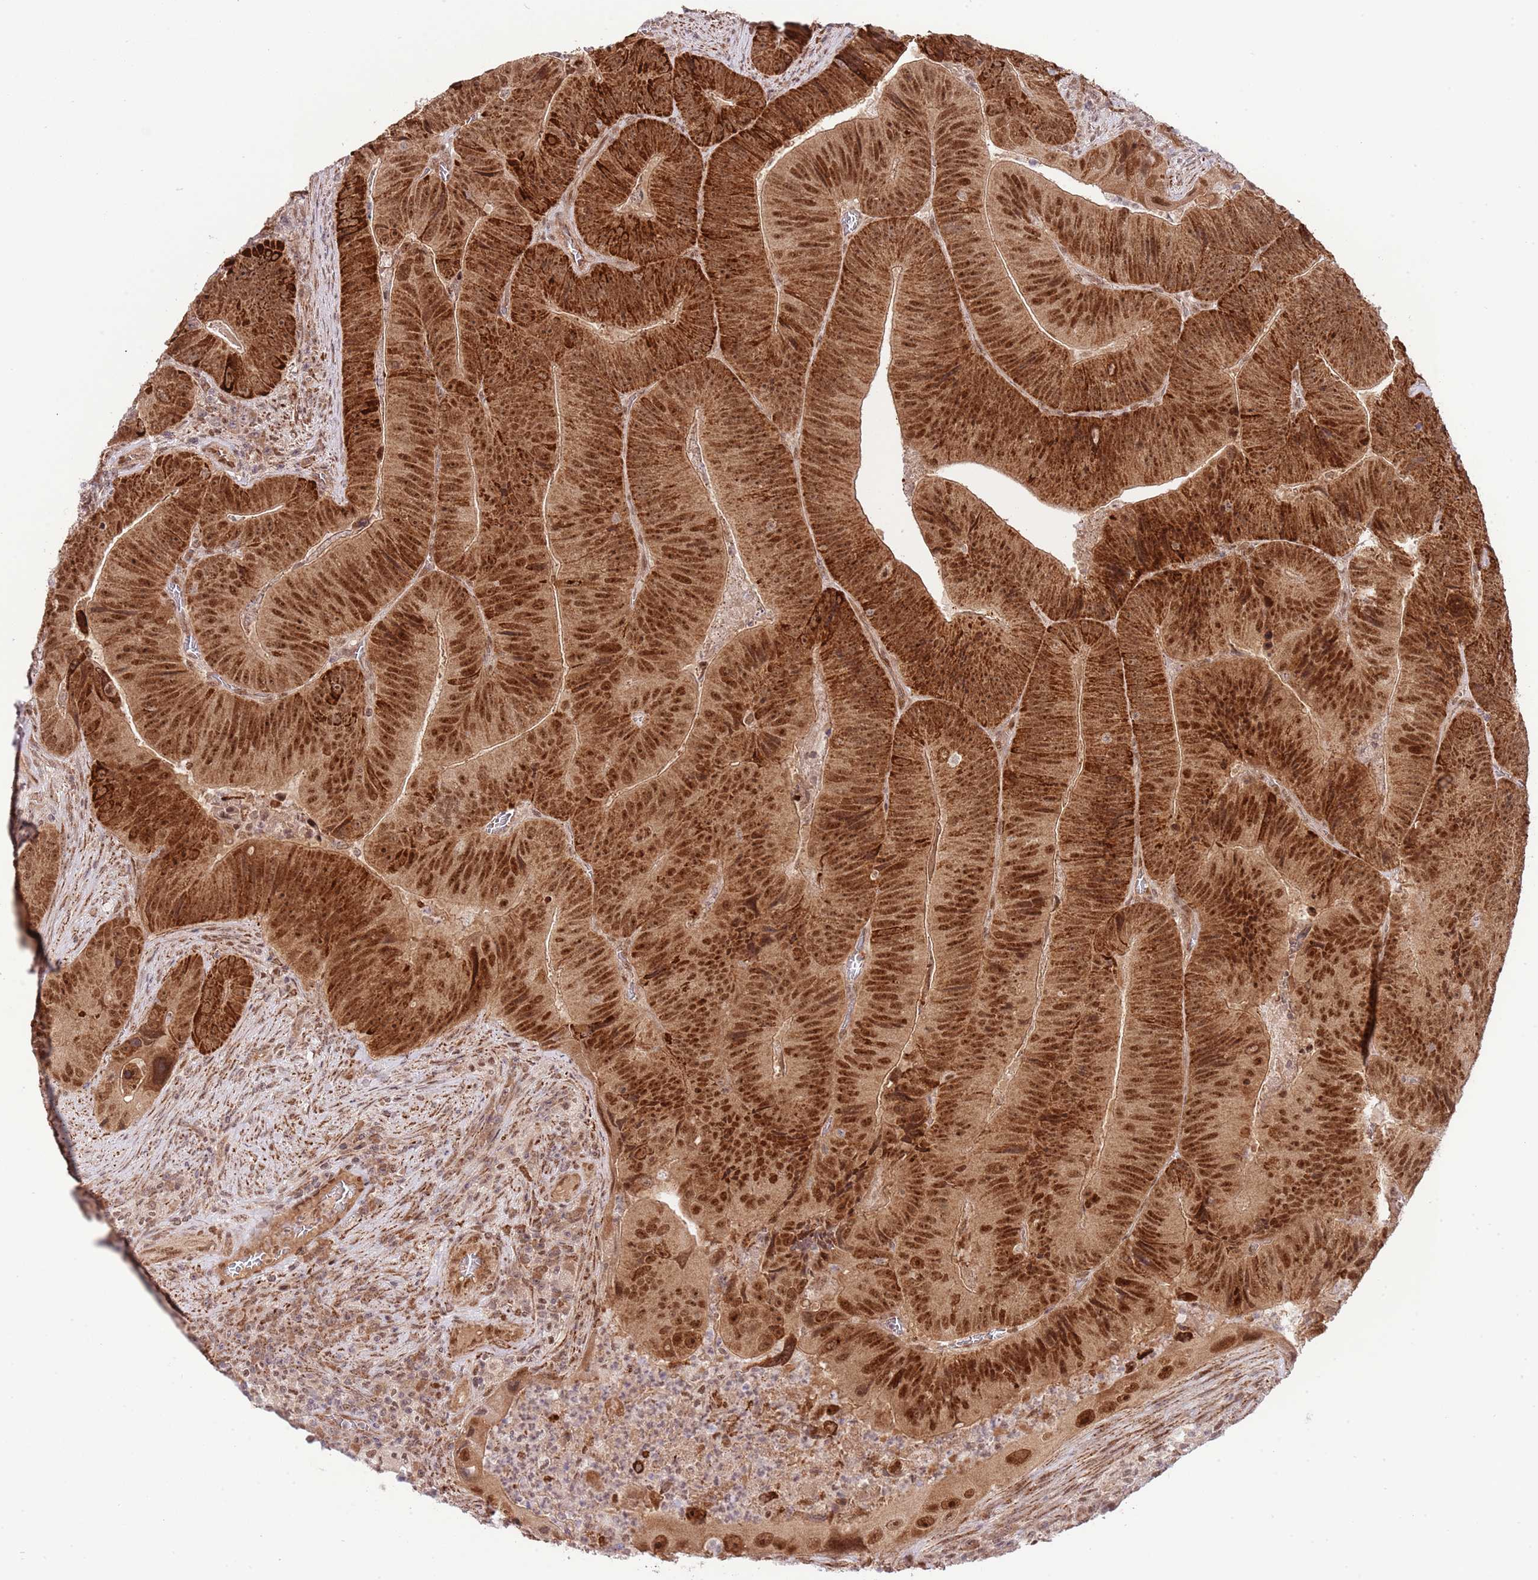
{"staining": {"intensity": "strong", "quantity": ">75%", "location": "cytoplasmic/membranous,nuclear"}, "tissue": "colorectal cancer", "cell_type": "Tumor cells", "image_type": "cancer", "snomed": [{"axis": "morphology", "description": "Adenocarcinoma, NOS"}, {"axis": "topography", "description": "Colon"}], "caption": "Immunohistochemistry of colorectal cancer demonstrates high levels of strong cytoplasmic/membranous and nuclear expression in about >75% of tumor cells.", "gene": "CHD1", "patient": {"sex": "female", "age": 86}}